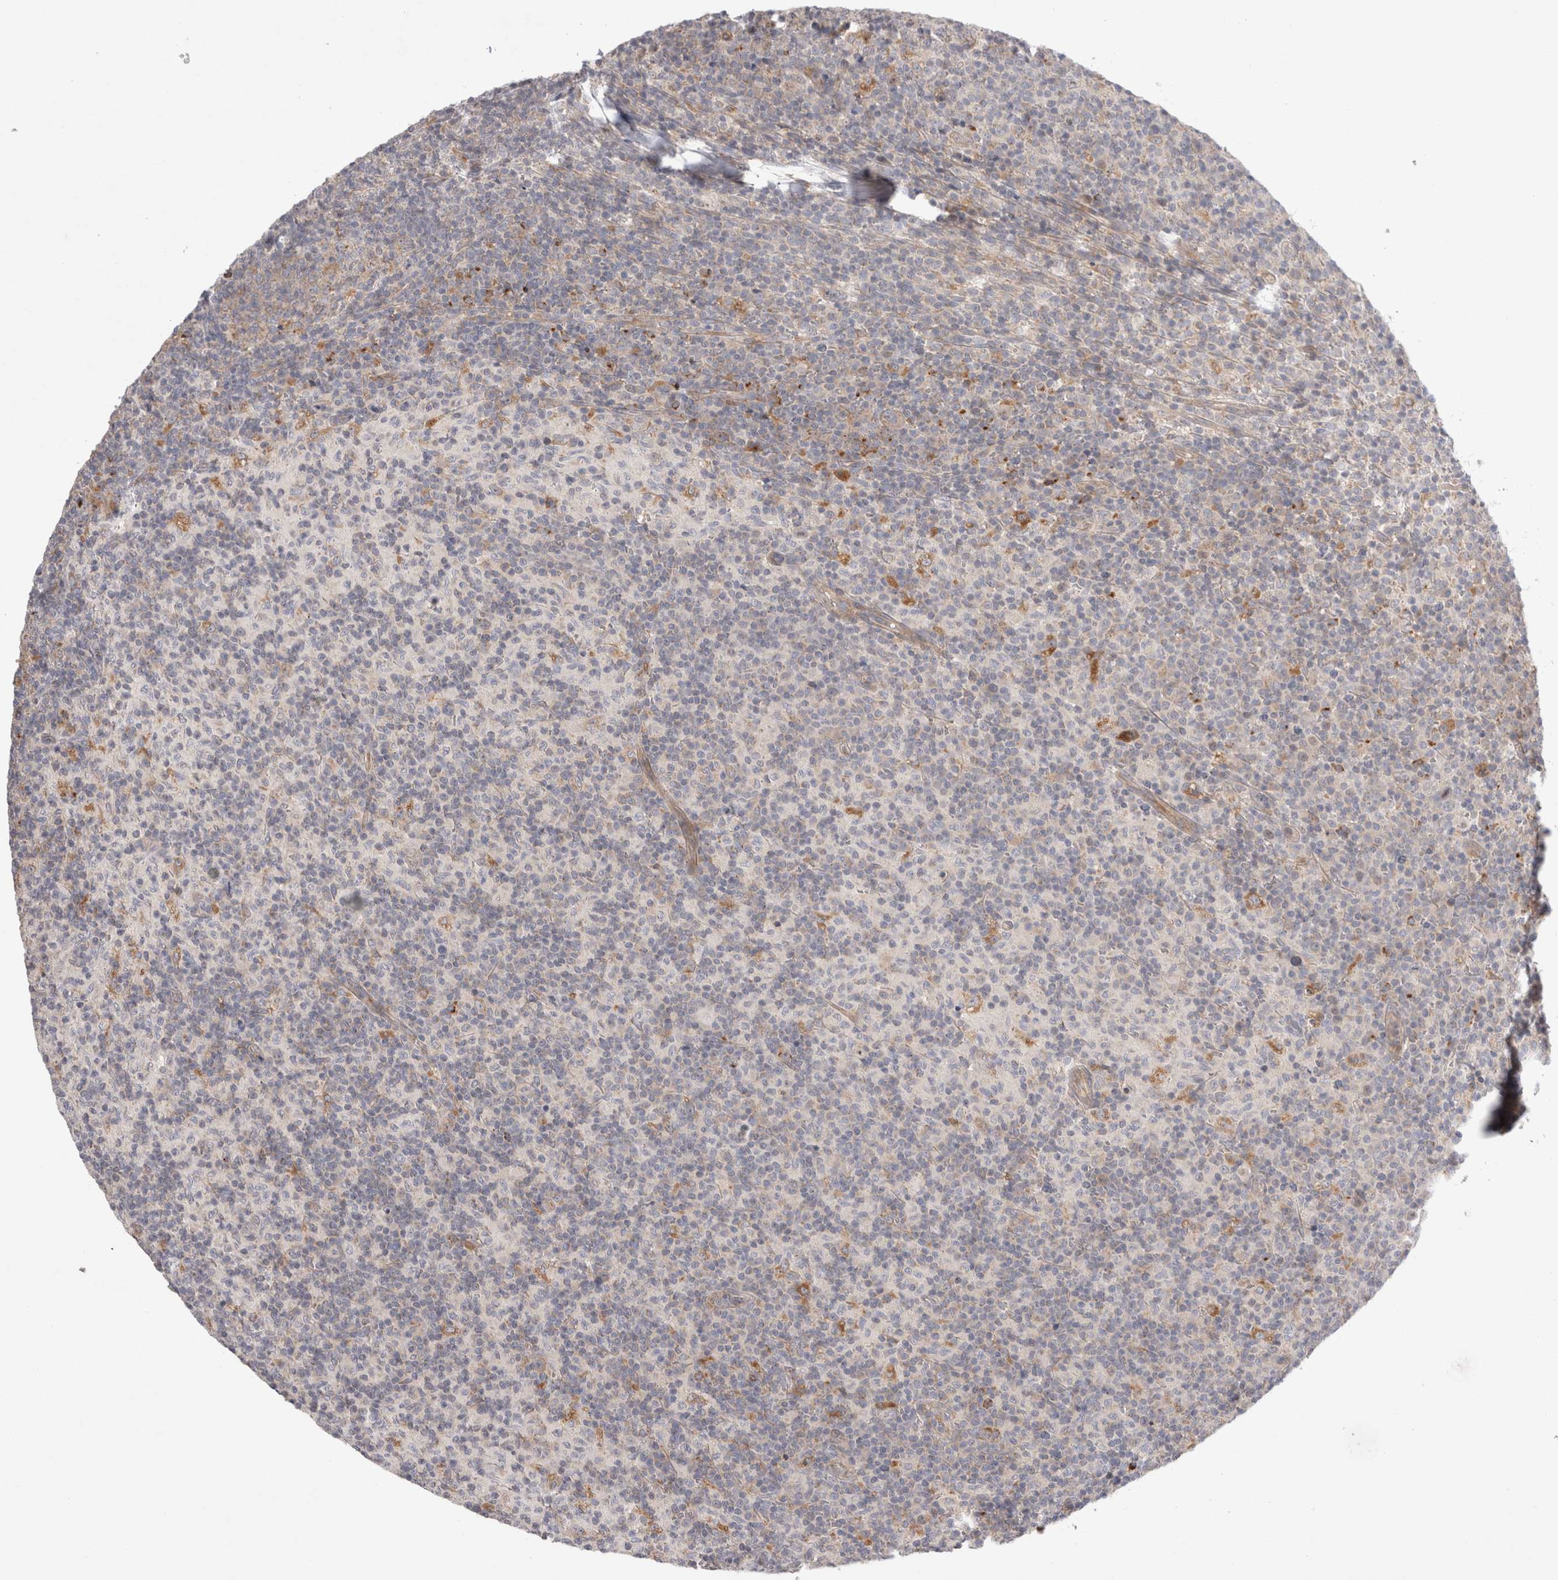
{"staining": {"intensity": "weak", "quantity": "<25%", "location": "cytoplasmic/membranous"}, "tissue": "lymph node", "cell_type": "Germinal center cells", "image_type": "normal", "snomed": [{"axis": "morphology", "description": "Normal tissue, NOS"}, {"axis": "morphology", "description": "Inflammation, NOS"}, {"axis": "topography", "description": "Lymph node"}], "caption": "Immunohistochemistry histopathology image of normal lymph node: human lymph node stained with DAB shows no significant protein positivity in germinal center cells.", "gene": "NPC1", "patient": {"sex": "male", "age": 55}}